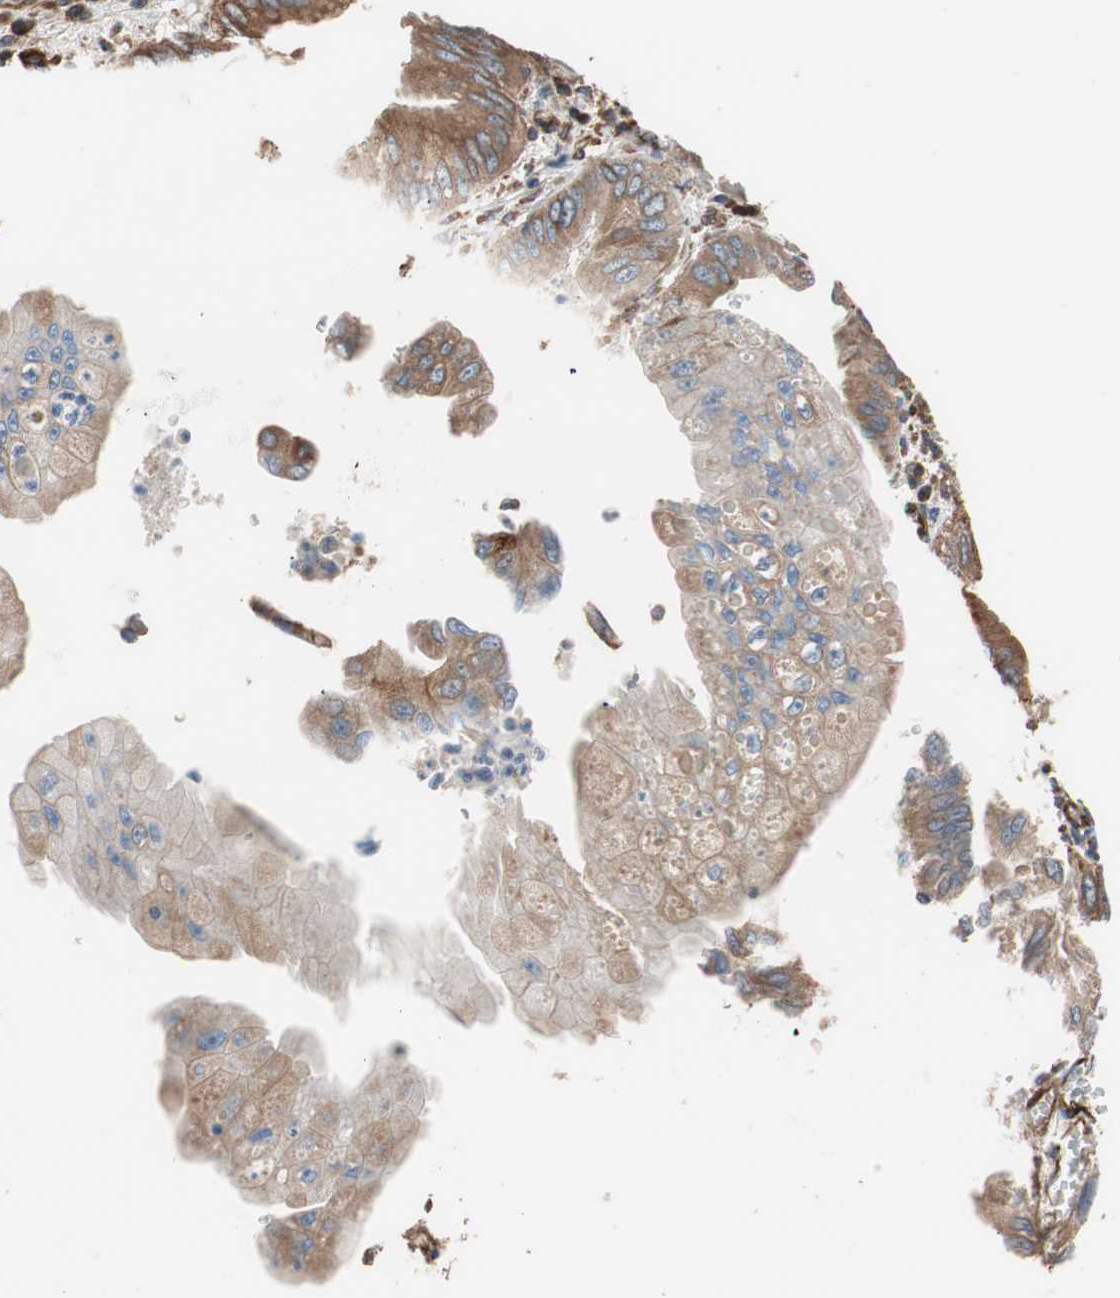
{"staining": {"intensity": "moderate", "quantity": ">75%", "location": "cytoplasmic/membranous"}, "tissue": "pancreatic cancer", "cell_type": "Tumor cells", "image_type": "cancer", "snomed": [{"axis": "morphology", "description": "Normal tissue, NOS"}, {"axis": "topography", "description": "Lymph node"}], "caption": "Human pancreatic cancer stained with a protein marker exhibits moderate staining in tumor cells.", "gene": "GPSM2", "patient": {"sex": "male", "age": 50}}